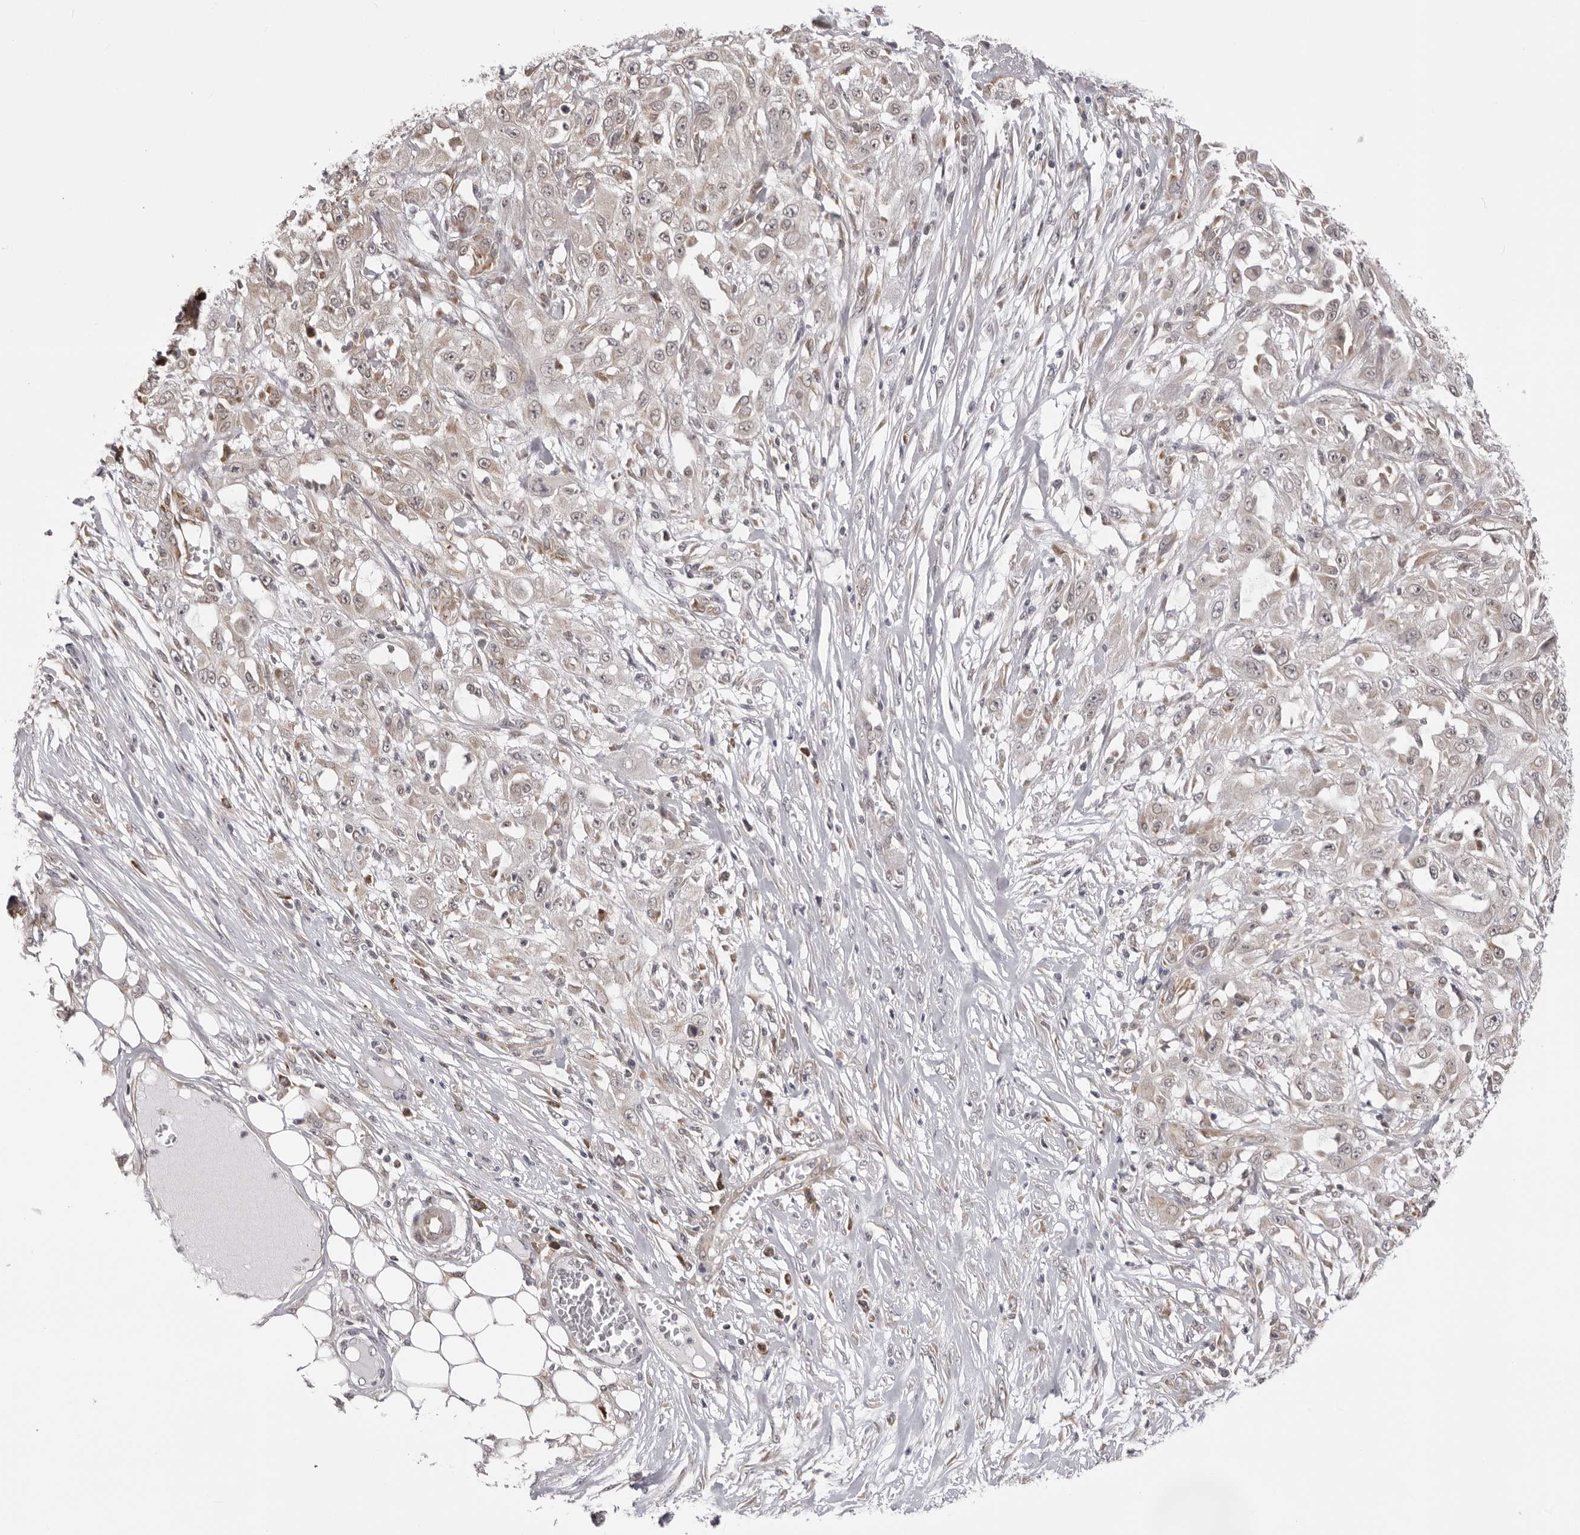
{"staining": {"intensity": "weak", "quantity": "<25%", "location": "cytoplasmic/membranous"}, "tissue": "skin cancer", "cell_type": "Tumor cells", "image_type": "cancer", "snomed": [{"axis": "morphology", "description": "Squamous cell carcinoma, NOS"}, {"axis": "morphology", "description": "Squamous cell carcinoma, metastatic, NOS"}, {"axis": "topography", "description": "Skin"}, {"axis": "topography", "description": "Lymph node"}], "caption": "Tumor cells are negative for brown protein staining in metastatic squamous cell carcinoma (skin).", "gene": "ZC3H11A", "patient": {"sex": "male", "age": 75}}